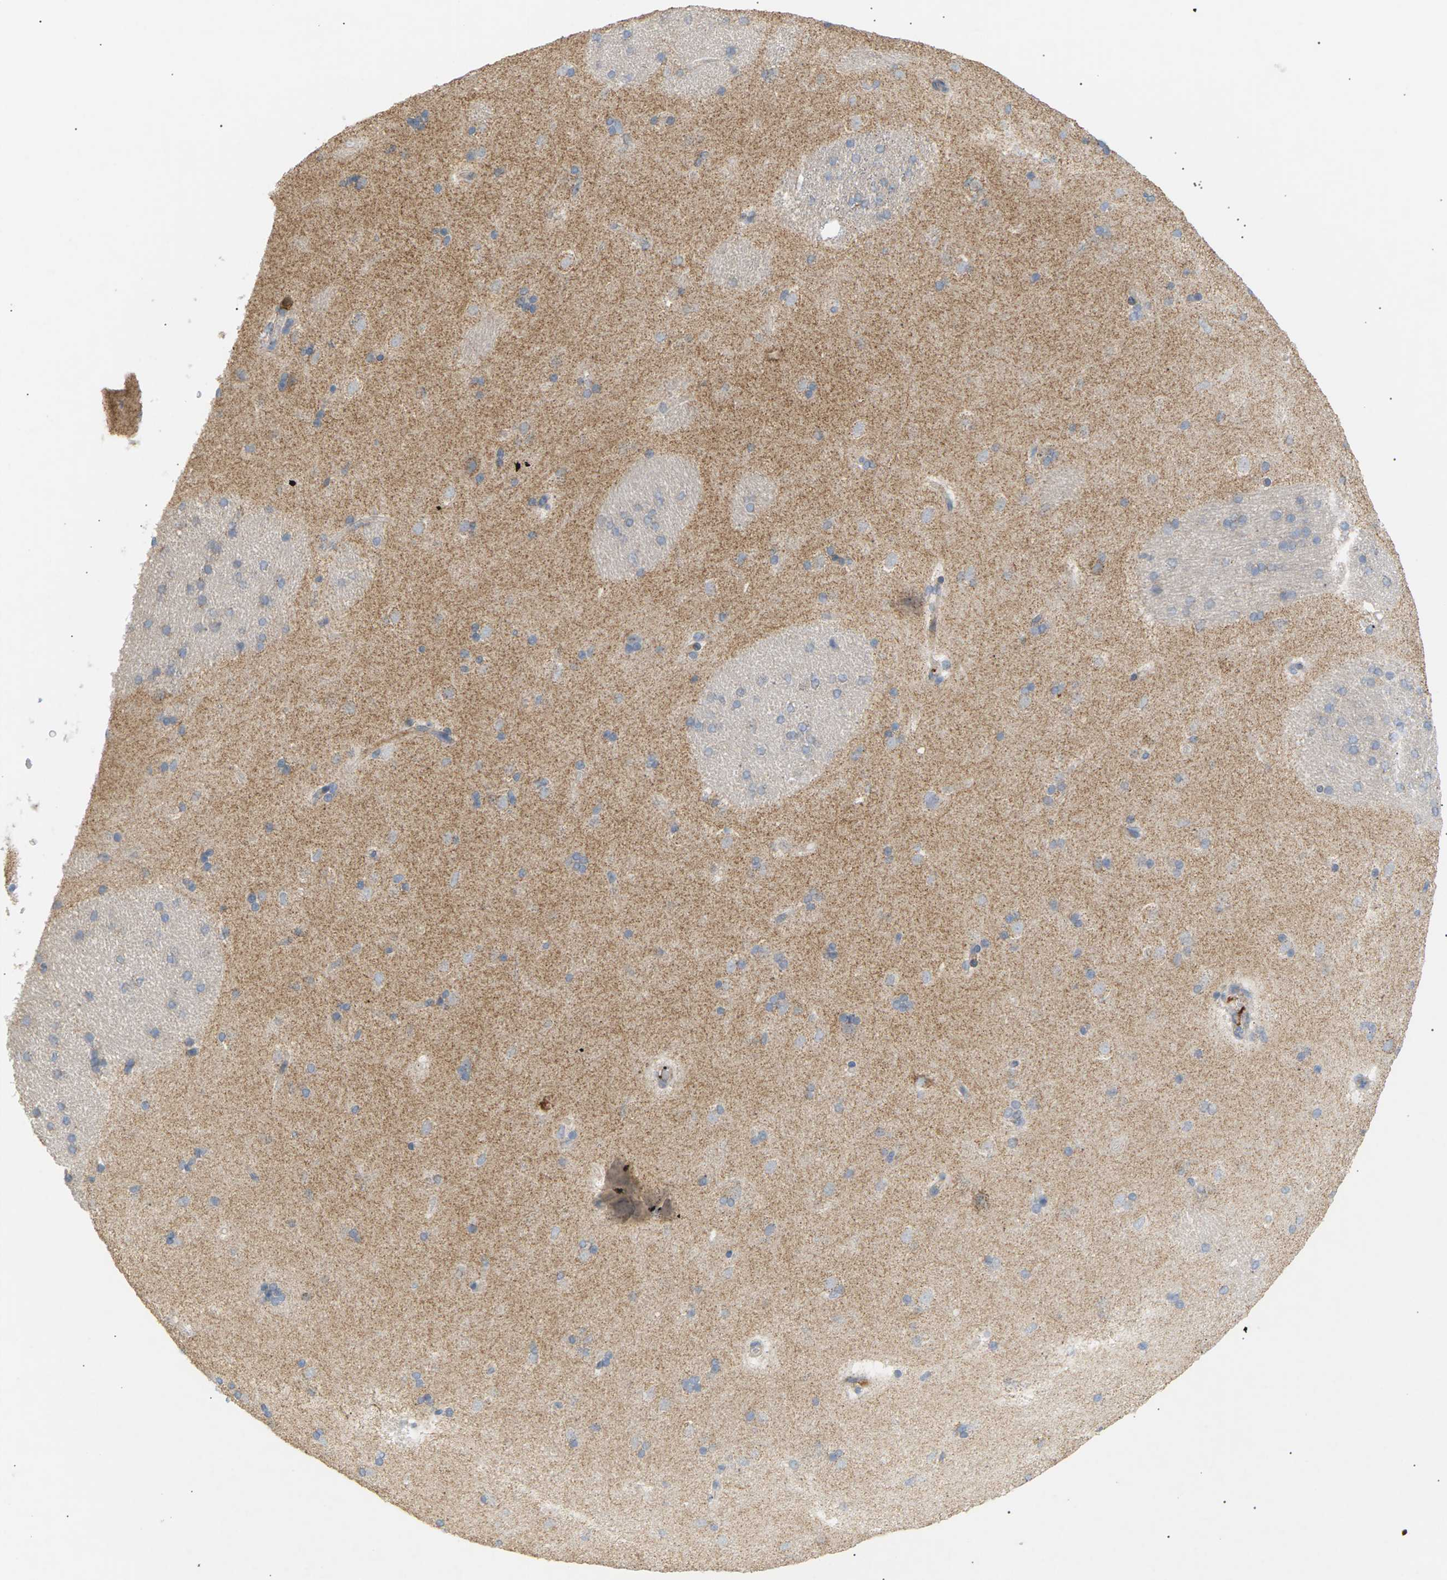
{"staining": {"intensity": "negative", "quantity": "none", "location": "none"}, "tissue": "caudate", "cell_type": "Glial cells", "image_type": "normal", "snomed": [{"axis": "morphology", "description": "Normal tissue, NOS"}, {"axis": "topography", "description": "Lateral ventricle wall"}], "caption": "Glial cells show no significant protein staining in unremarkable caudate. (Brightfield microscopy of DAB immunohistochemistry at high magnification).", "gene": "LIME1", "patient": {"sex": "female", "age": 19}}